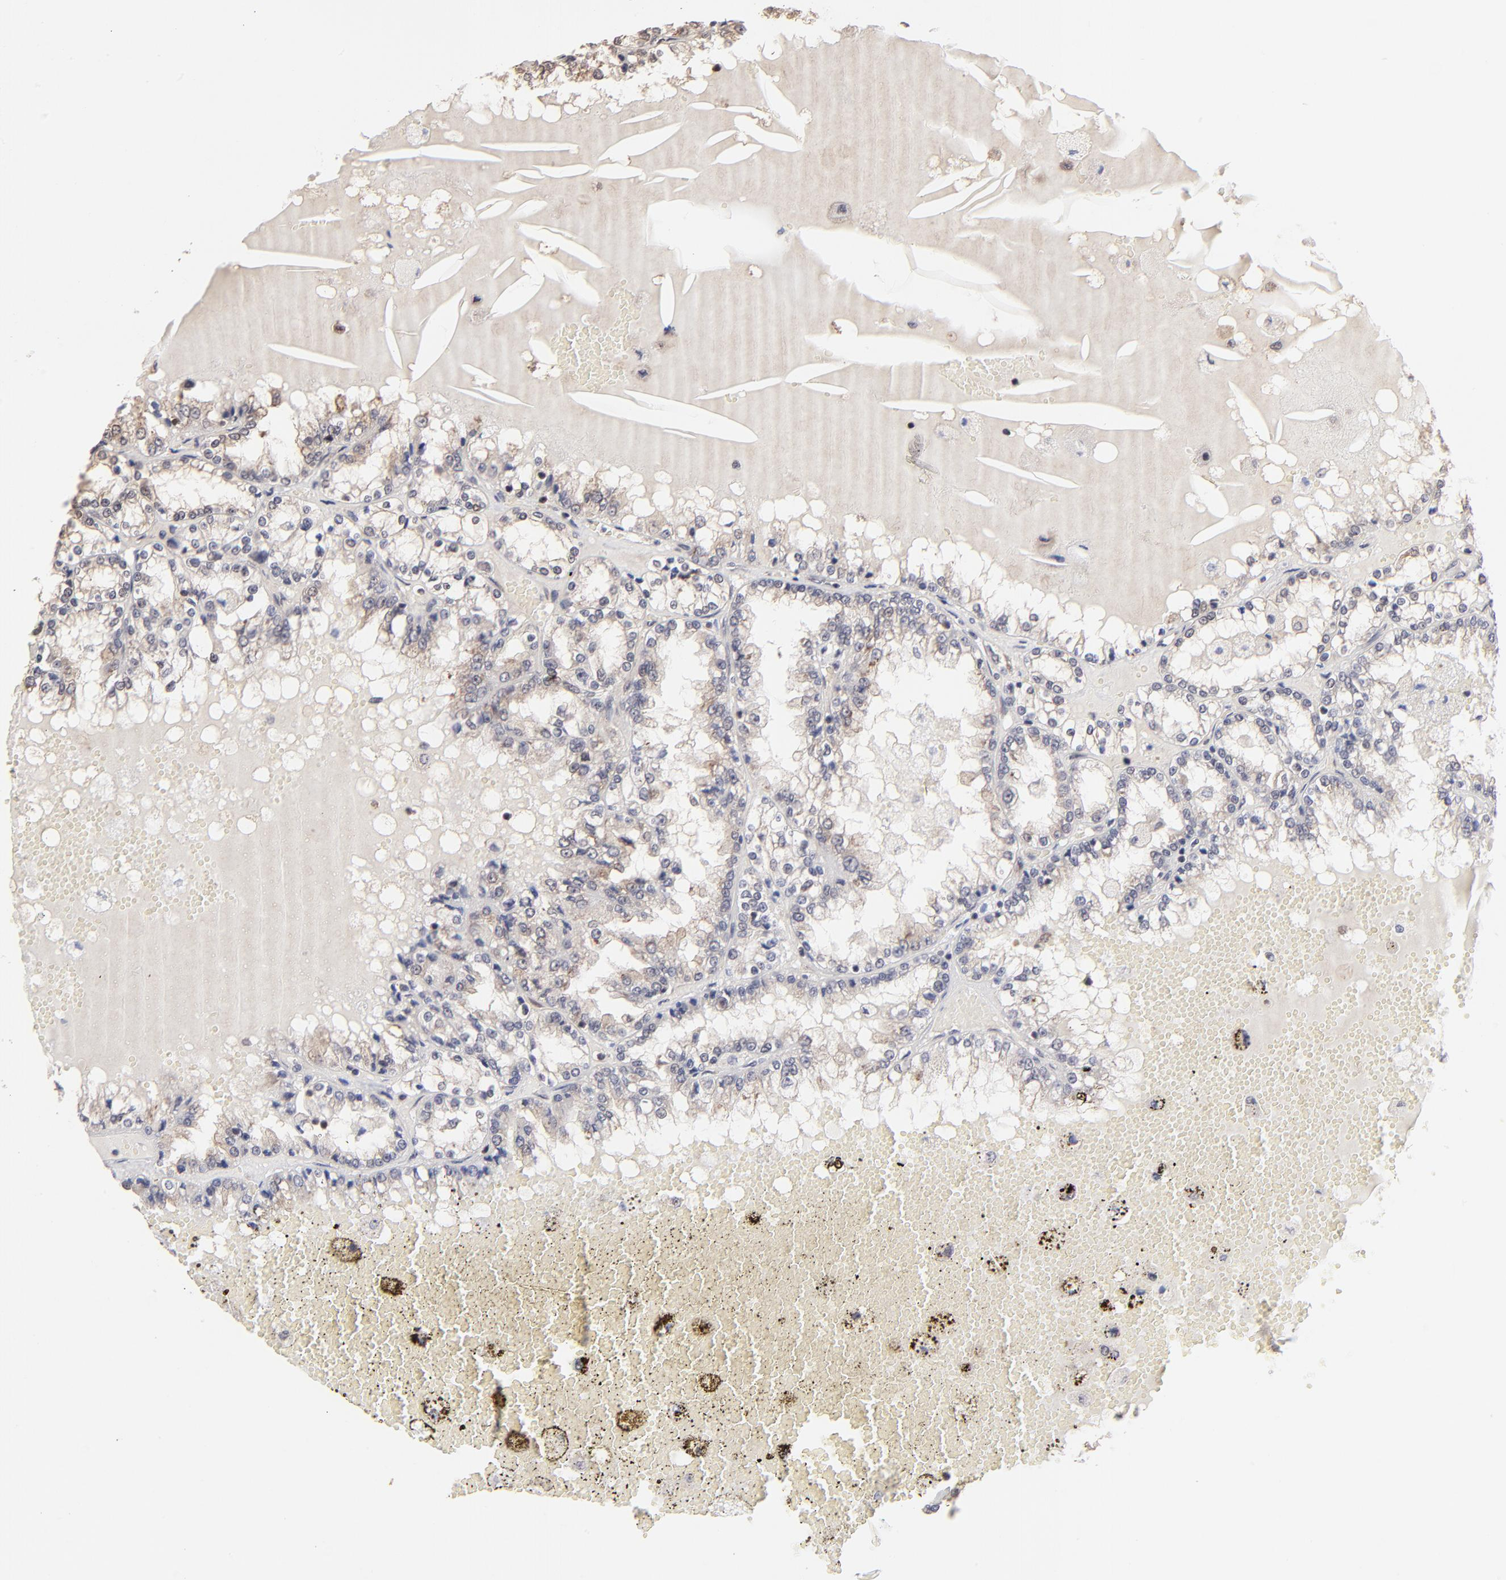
{"staining": {"intensity": "negative", "quantity": "none", "location": "none"}, "tissue": "renal cancer", "cell_type": "Tumor cells", "image_type": "cancer", "snomed": [{"axis": "morphology", "description": "Adenocarcinoma, NOS"}, {"axis": "topography", "description": "Kidney"}], "caption": "There is no significant staining in tumor cells of renal adenocarcinoma.", "gene": "BRPF1", "patient": {"sex": "female", "age": 56}}